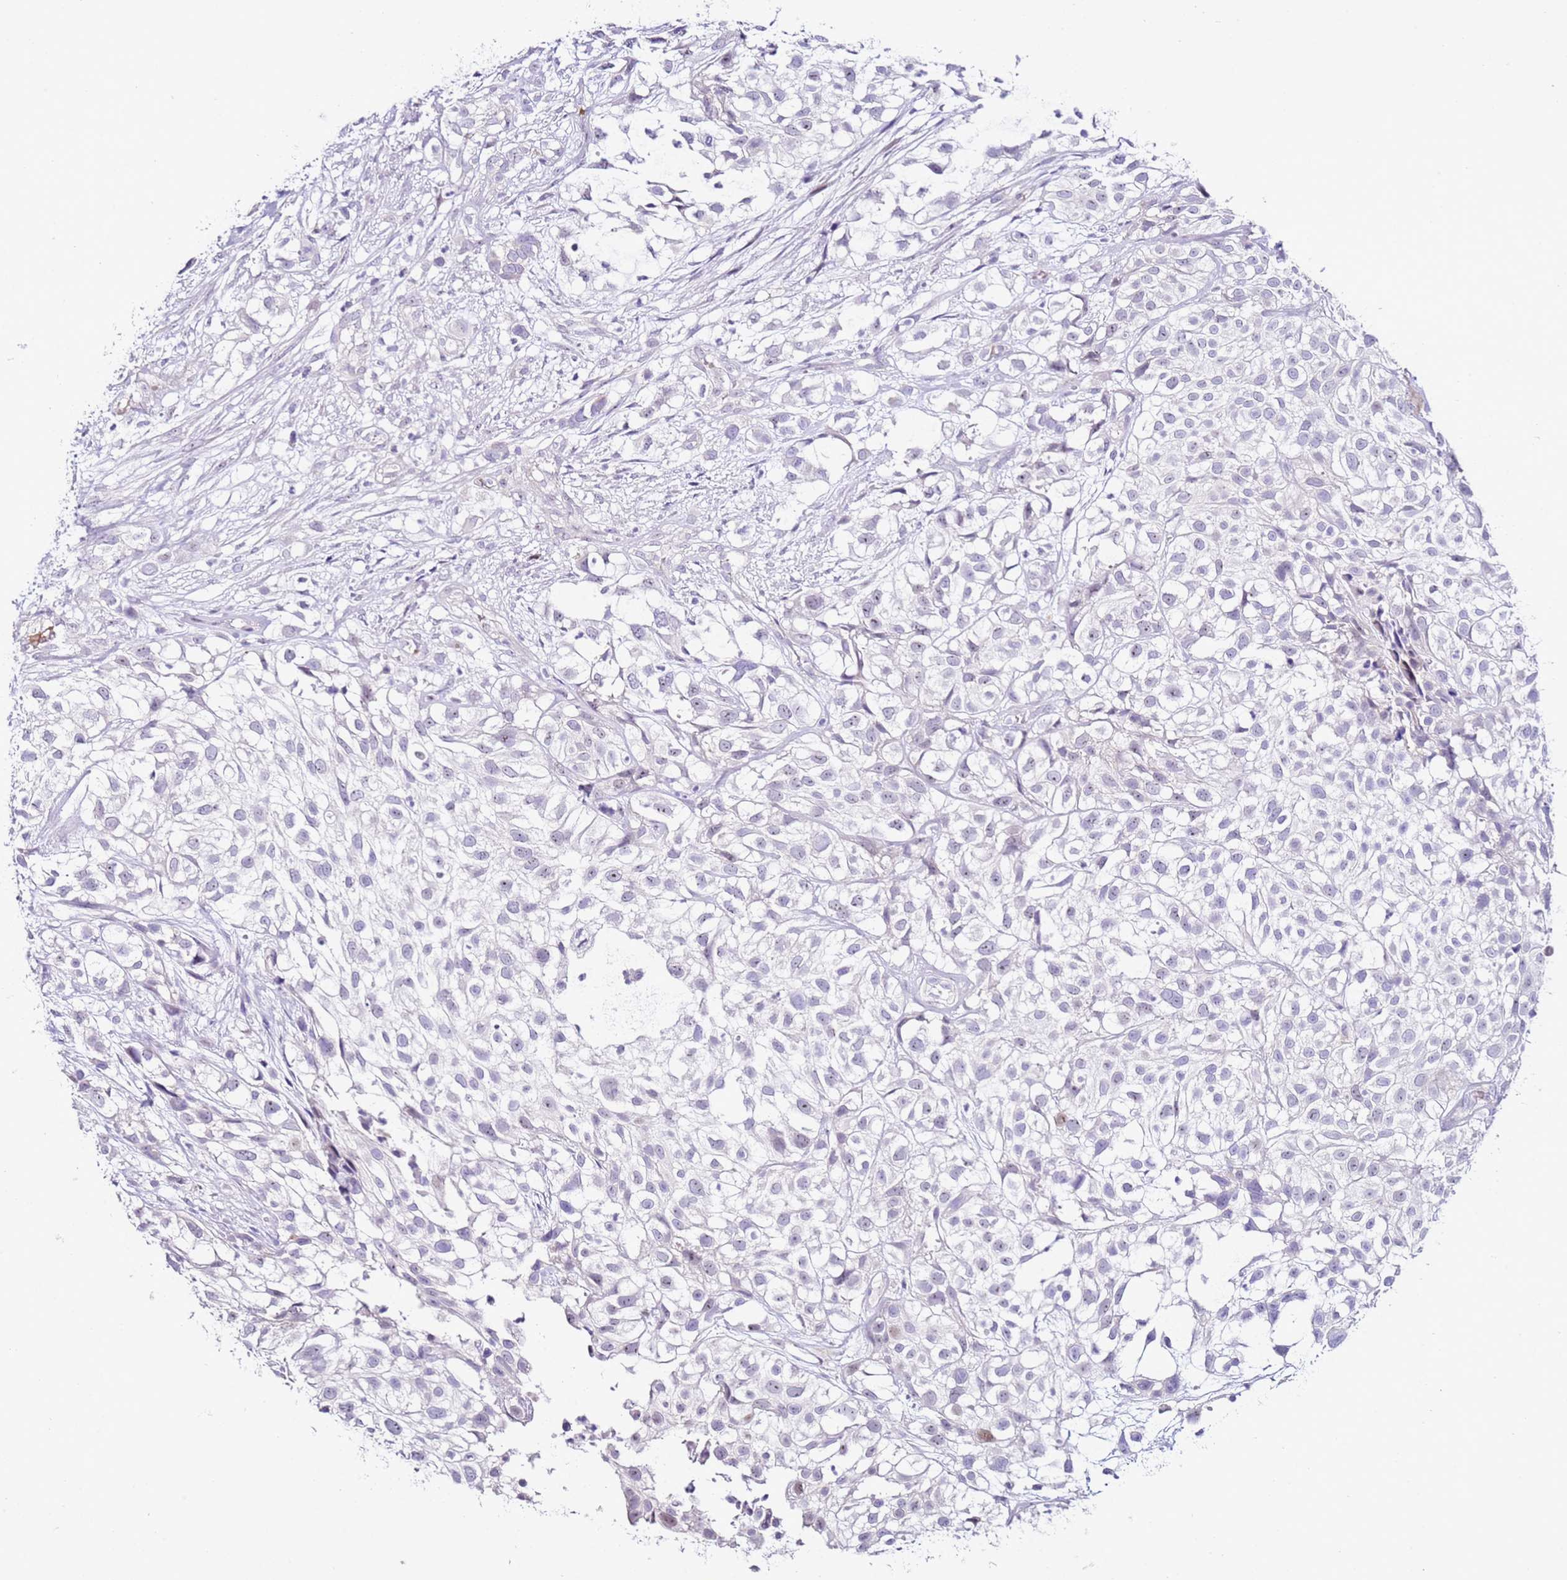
{"staining": {"intensity": "negative", "quantity": "none", "location": "none"}, "tissue": "urothelial cancer", "cell_type": "Tumor cells", "image_type": "cancer", "snomed": [{"axis": "morphology", "description": "Urothelial carcinoma, High grade"}, {"axis": "topography", "description": "Urinary bladder"}], "caption": "Immunohistochemistry (IHC) histopathology image of neoplastic tissue: urothelial cancer stained with DAB (3,3'-diaminobenzidine) shows no significant protein positivity in tumor cells. (DAB IHC, high magnification).", "gene": "HGD", "patient": {"sex": "male", "age": 56}}